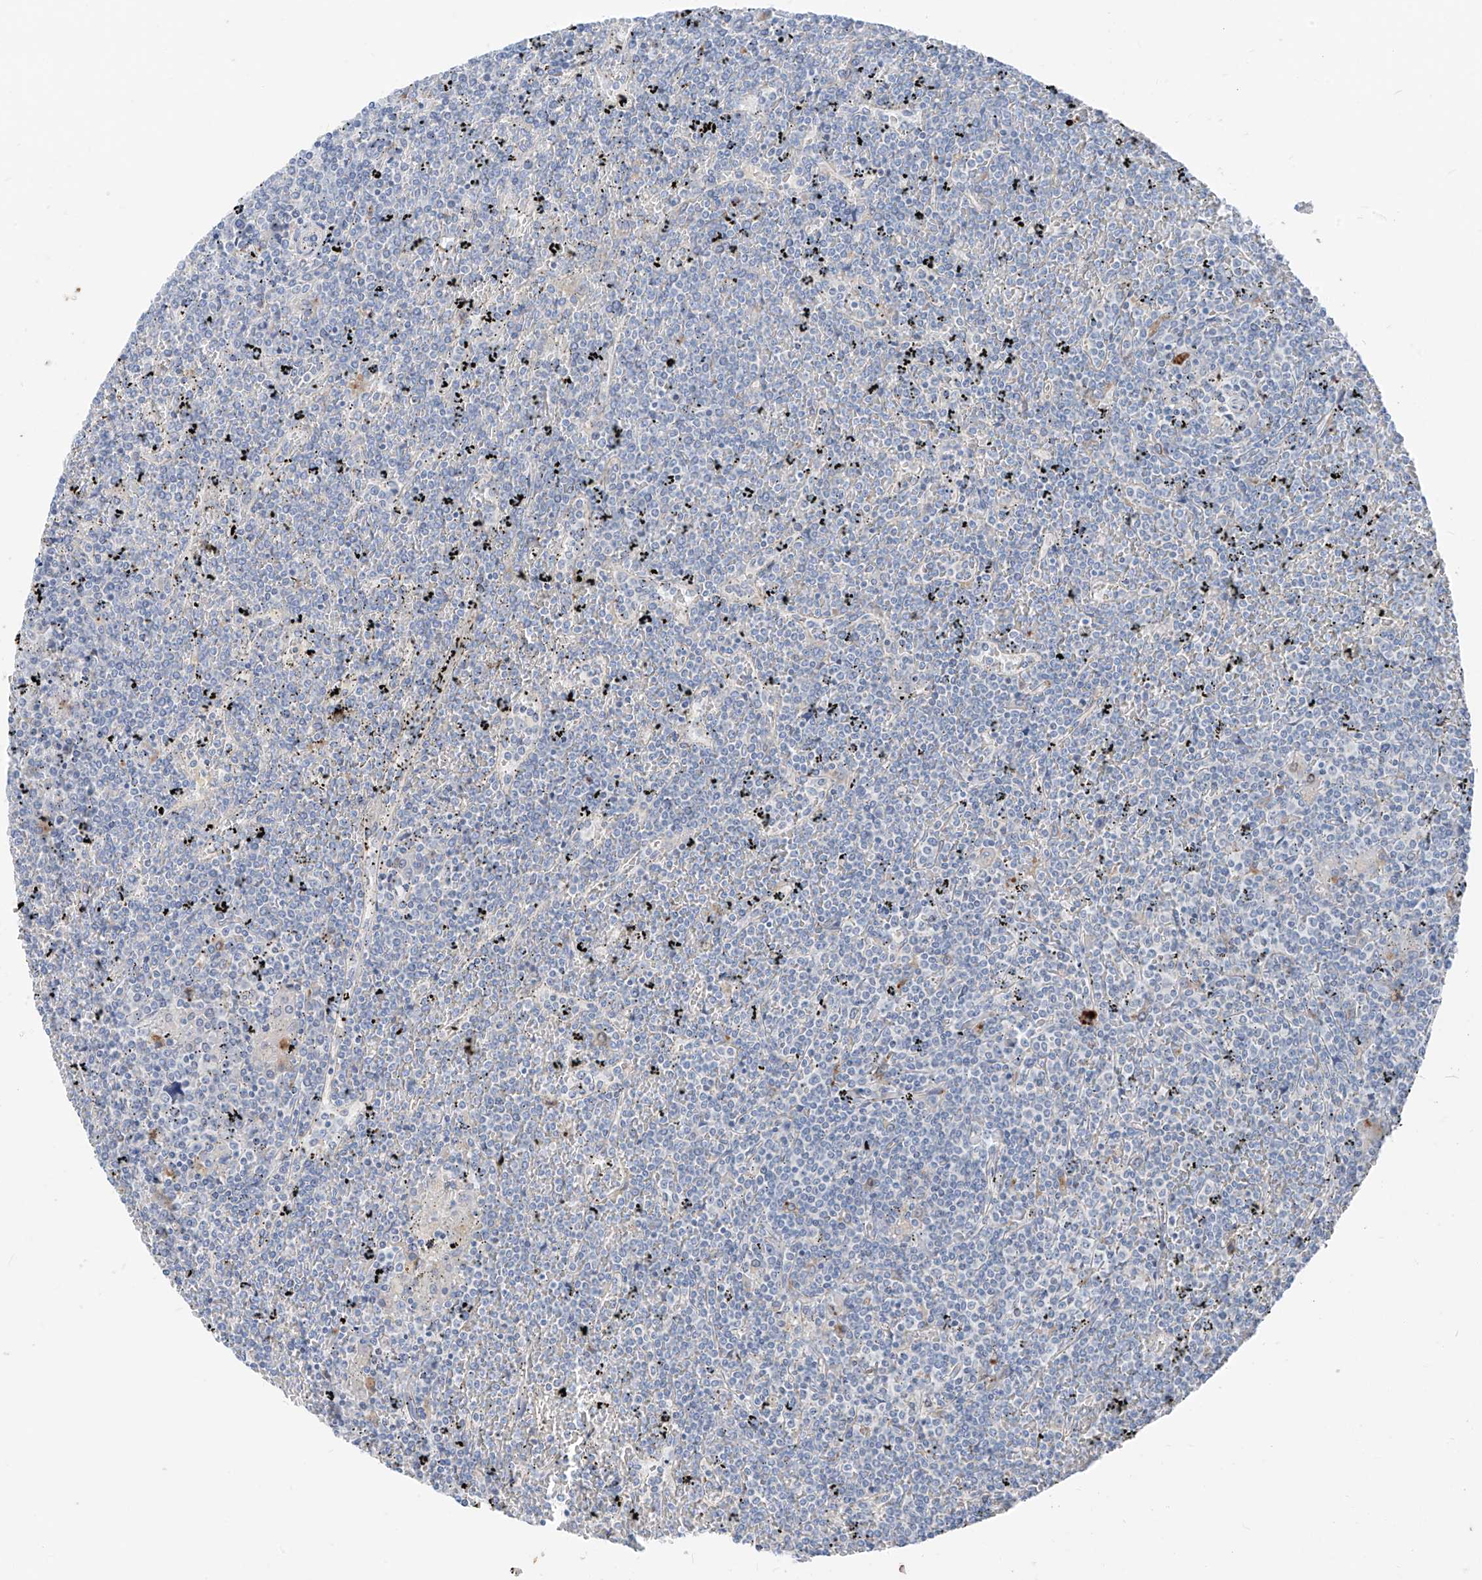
{"staining": {"intensity": "negative", "quantity": "none", "location": "none"}, "tissue": "lymphoma", "cell_type": "Tumor cells", "image_type": "cancer", "snomed": [{"axis": "morphology", "description": "Malignant lymphoma, non-Hodgkin's type, Low grade"}, {"axis": "topography", "description": "Spleen"}], "caption": "Lymphoma stained for a protein using immunohistochemistry demonstrates no staining tumor cells.", "gene": "GPR137C", "patient": {"sex": "female", "age": 19}}